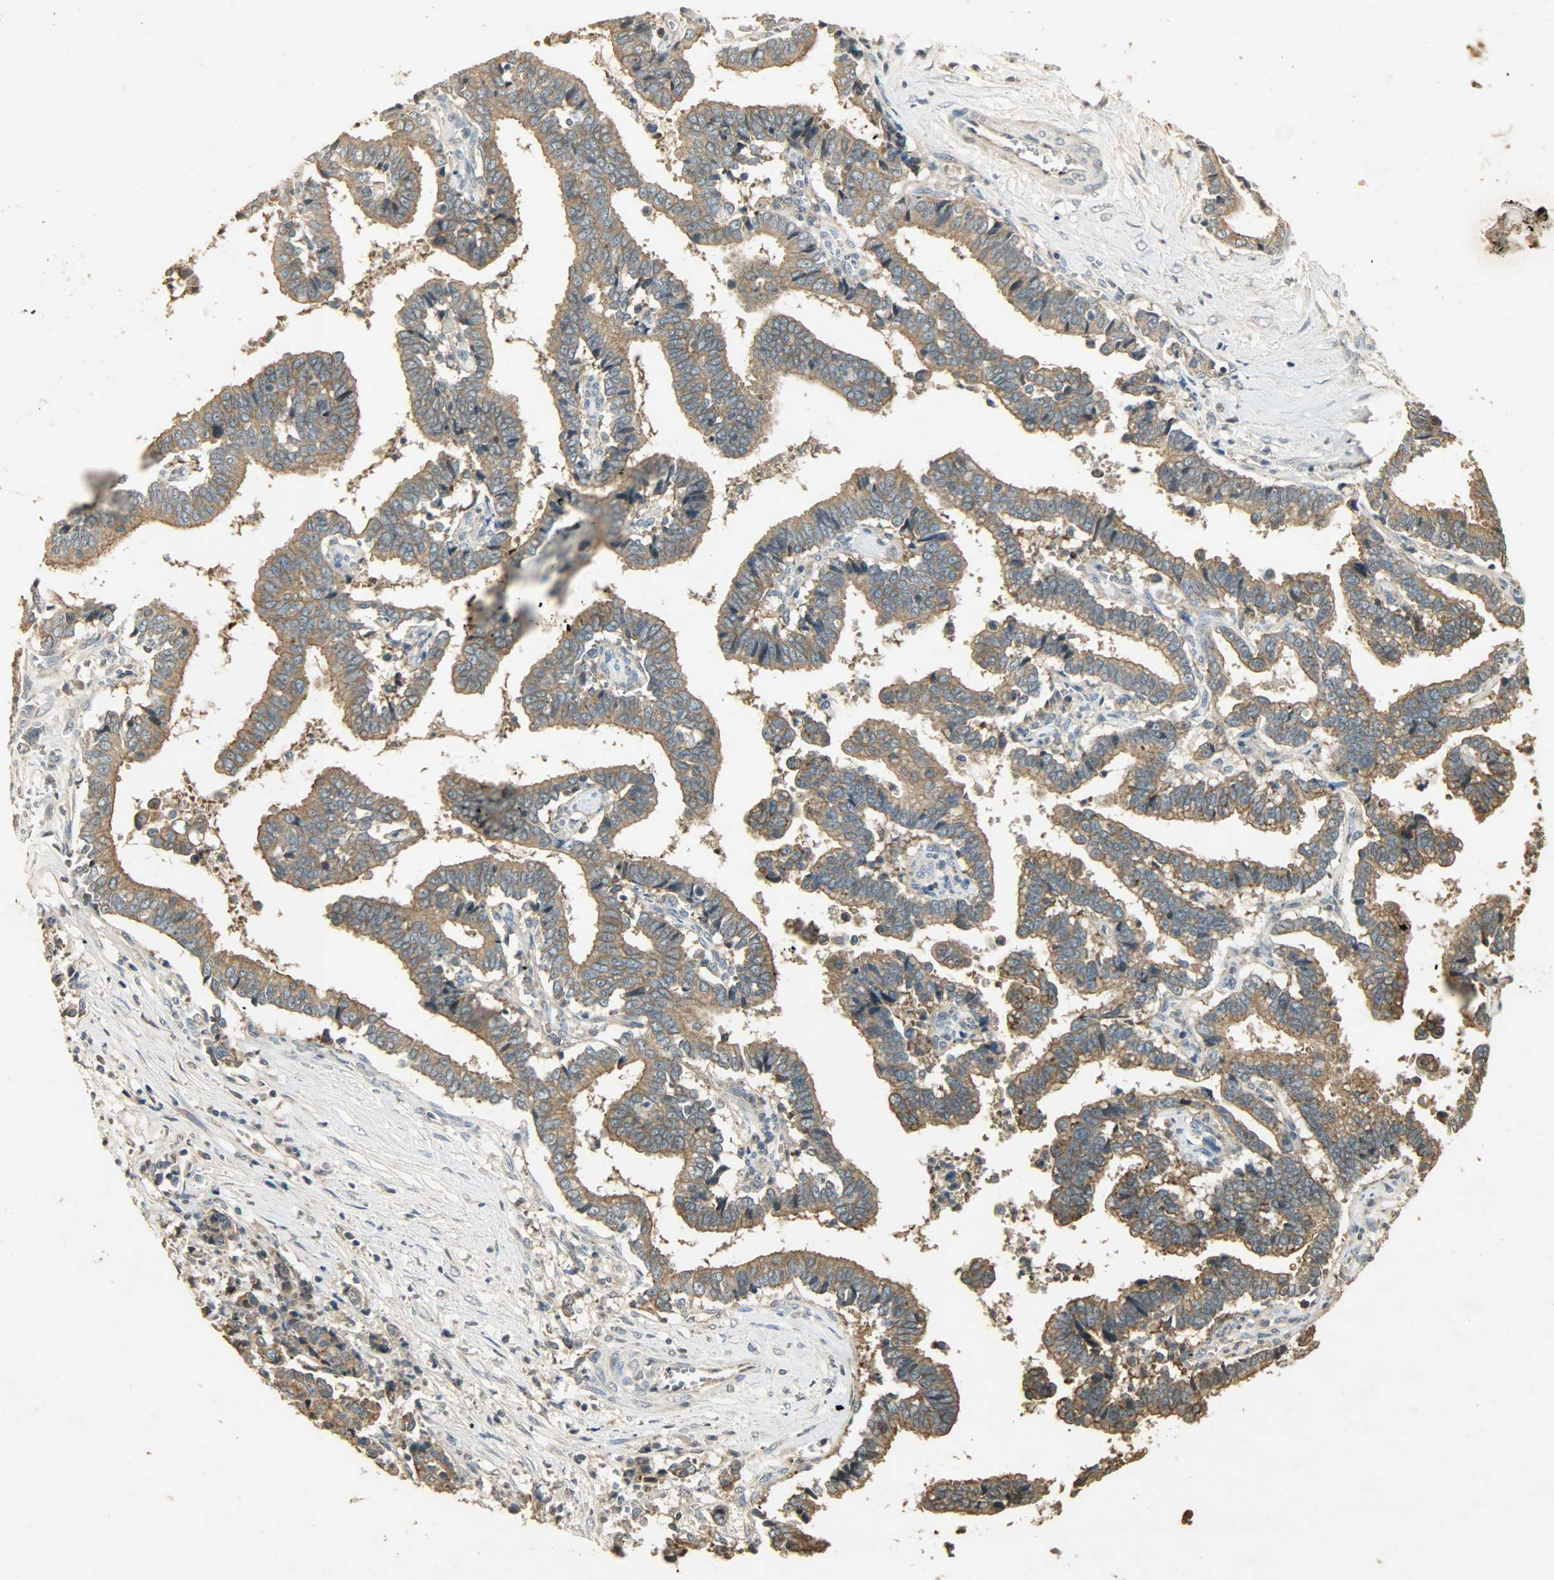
{"staining": {"intensity": "moderate", "quantity": ">75%", "location": "cytoplasmic/membranous"}, "tissue": "liver cancer", "cell_type": "Tumor cells", "image_type": "cancer", "snomed": [{"axis": "morphology", "description": "Cholangiocarcinoma"}, {"axis": "topography", "description": "Liver"}], "caption": "Liver cancer (cholangiocarcinoma) tissue demonstrates moderate cytoplasmic/membranous positivity in about >75% of tumor cells", "gene": "ATP2B1", "patient": {"sex": "male", "age": 57}}